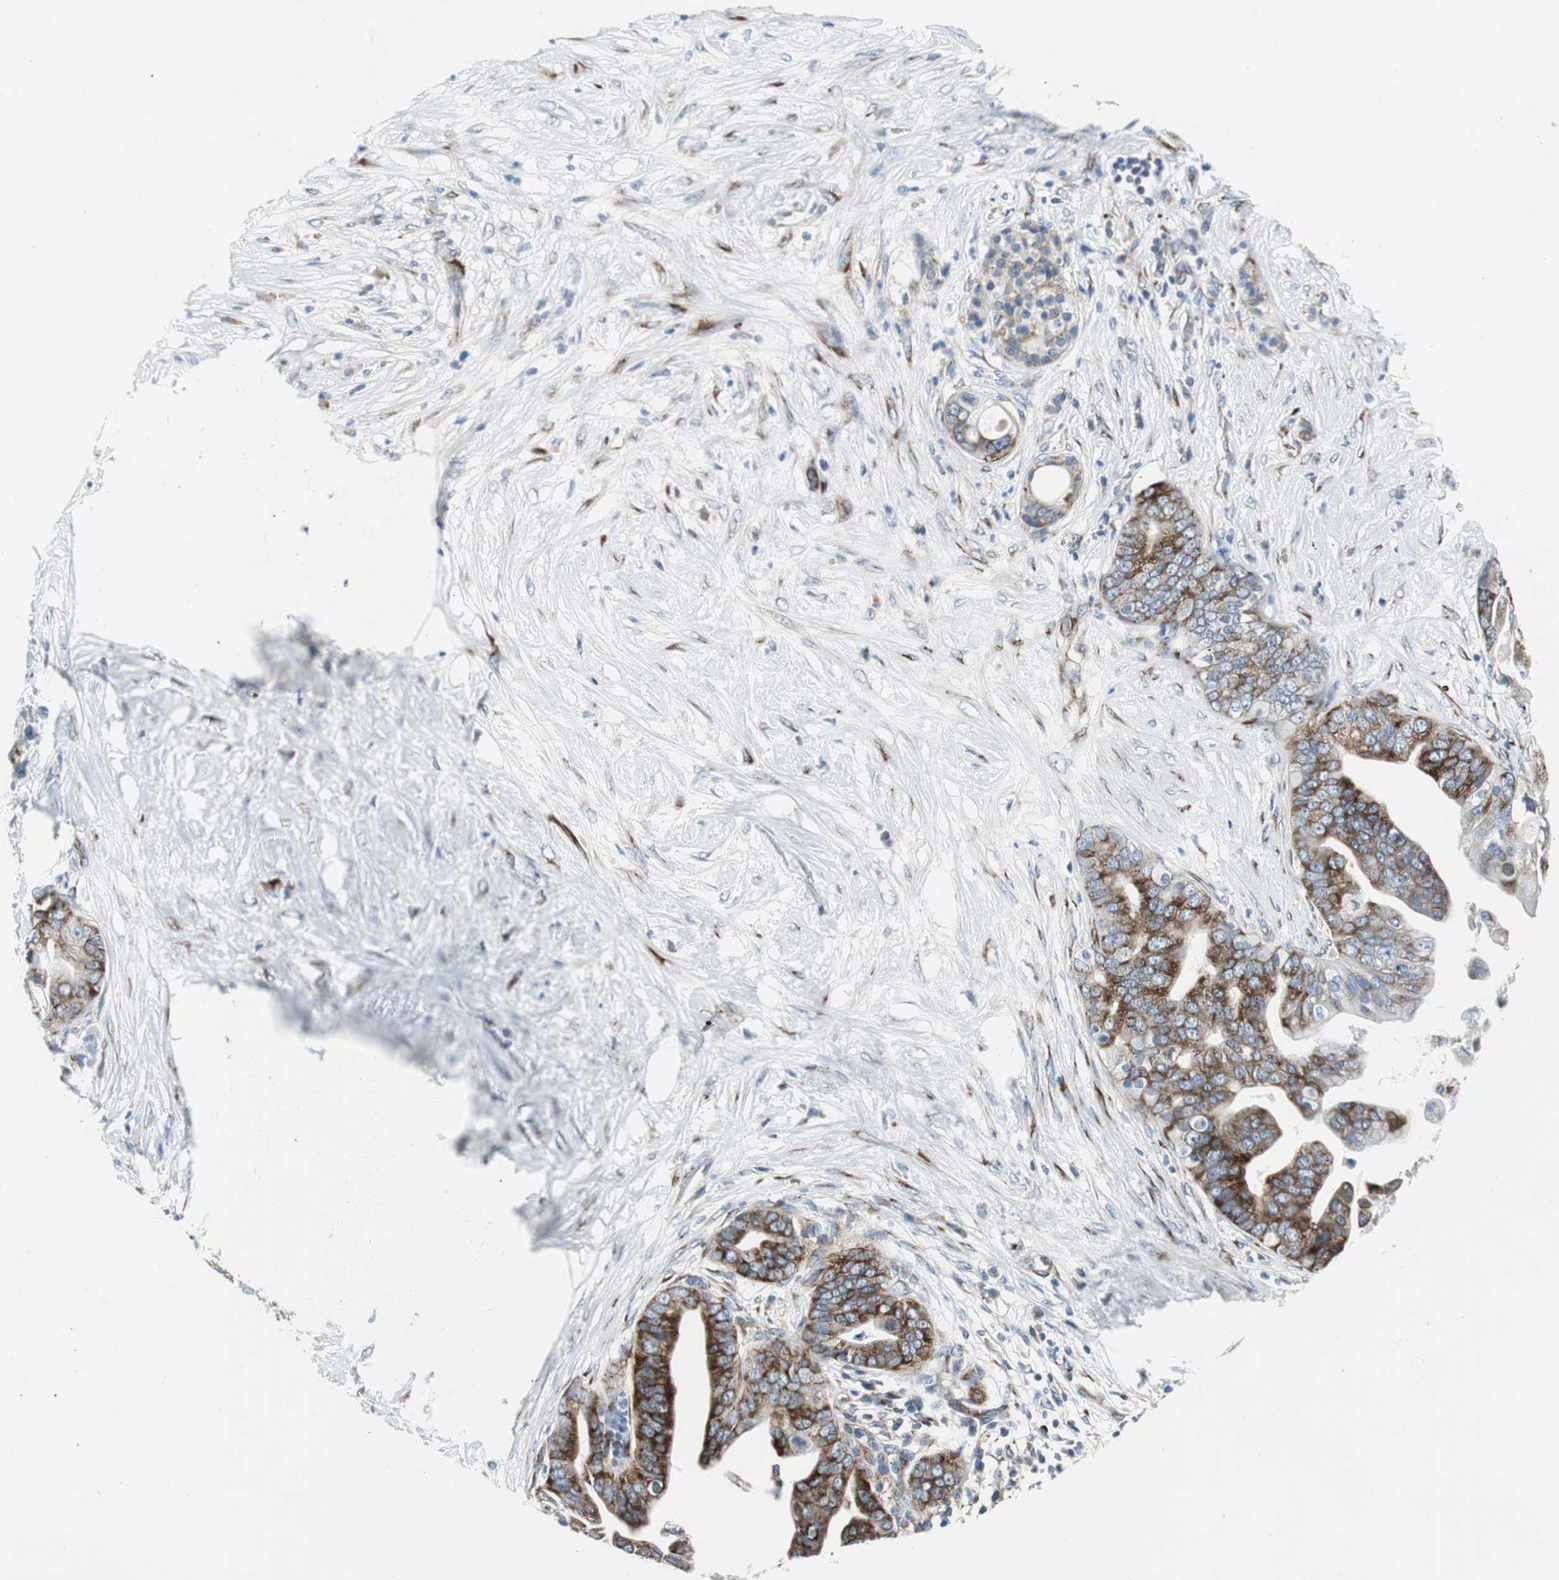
{"staining": {"intensity": "strong", "quantity": "25%-75%", "location": "cytoplasmic/membranous"}, "tissue": "pancreatic cancer", "cell_type": "Tumor cells", "image_type": "cancer", "snomed": [{"axis": "morphology", "description": "Adenocarcinoma, NOS"}, {"axis": "topography", "description": "Pancreas"}], "caption": "Brown immunohistochemical staining in pancreatic adenocarcinoma reveals strong cytoplasmic/membranous staining in about 25%-75% of tumor cells.", "gene": "BBC3", "patient": {"sex": "female", "age": 75}}